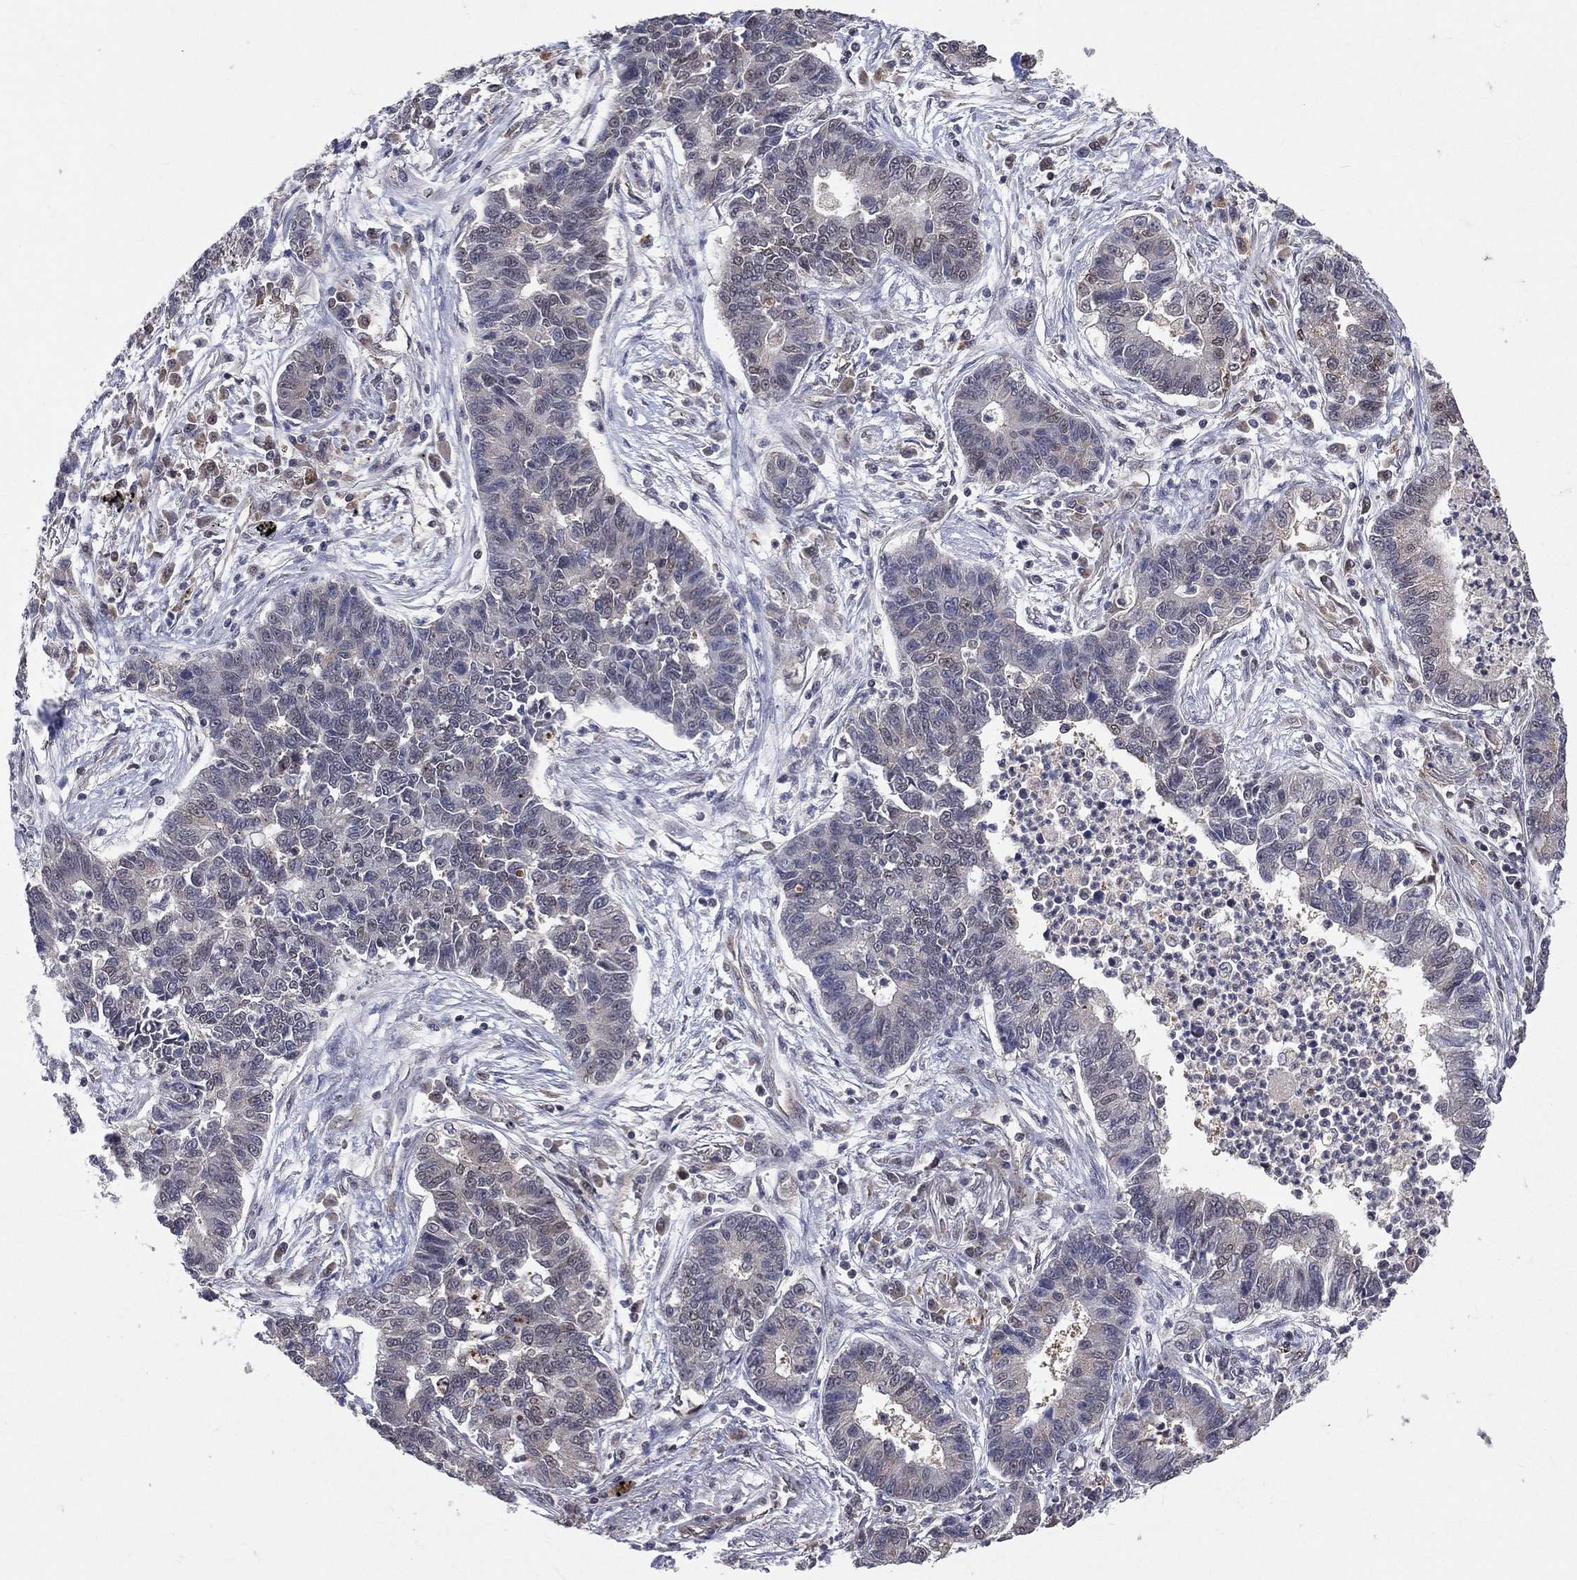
{"staining": {"intensity": "weak", "quantity": "<25%", "location": "nuclear"}, "tissue": "lung cancer", "cell_type": "Tumor cells", "image_type": "cancer", "snomed": [{"axis": "morphology", "description": "Adenocarcinoma, NOS"}, {"axis": "topography", "description": "Lung"}], "caption": "There is no significant expression in tumor cells of lung adenocarcinoma.", "gene": "GMPR2", "patient": {"sex": "female", "age": 57}}